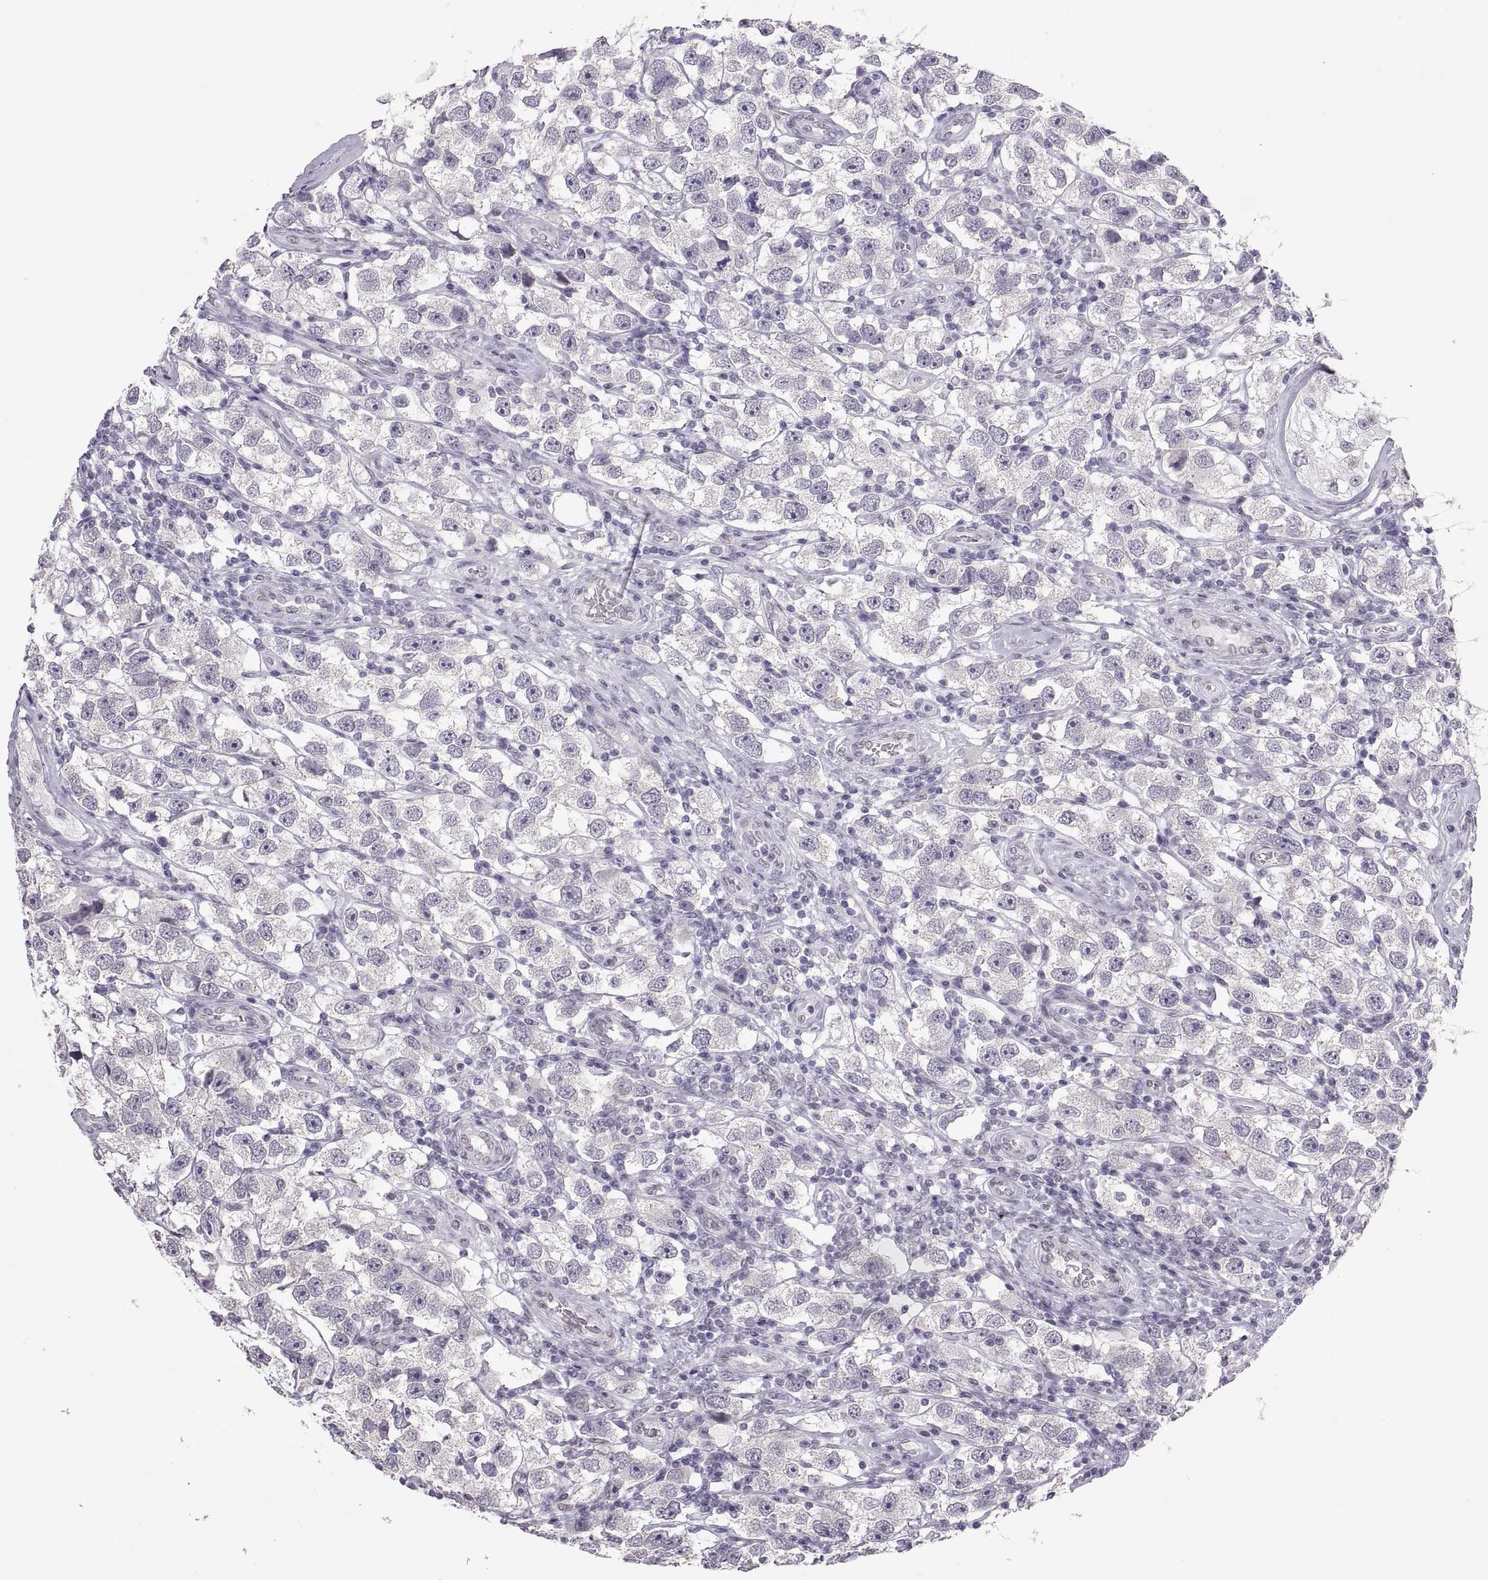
{"staining": {"intensity": "negative", "quantity": "none", "location": "none"}, "tissue": "testis cancer", "cell_type": "Tumor cells", "image_type": "cancer", "snomed": [{"axis": "morphology", "description": "Seminoma, NOS"}, {"axis": "topography", "description": "Testis"}], "caption": "A micrograph of testis cancer stained for a protein displays no brown staining in tumor cells.", "gene": "KRT77", "patient": {"sex": "male", "age": 26}}